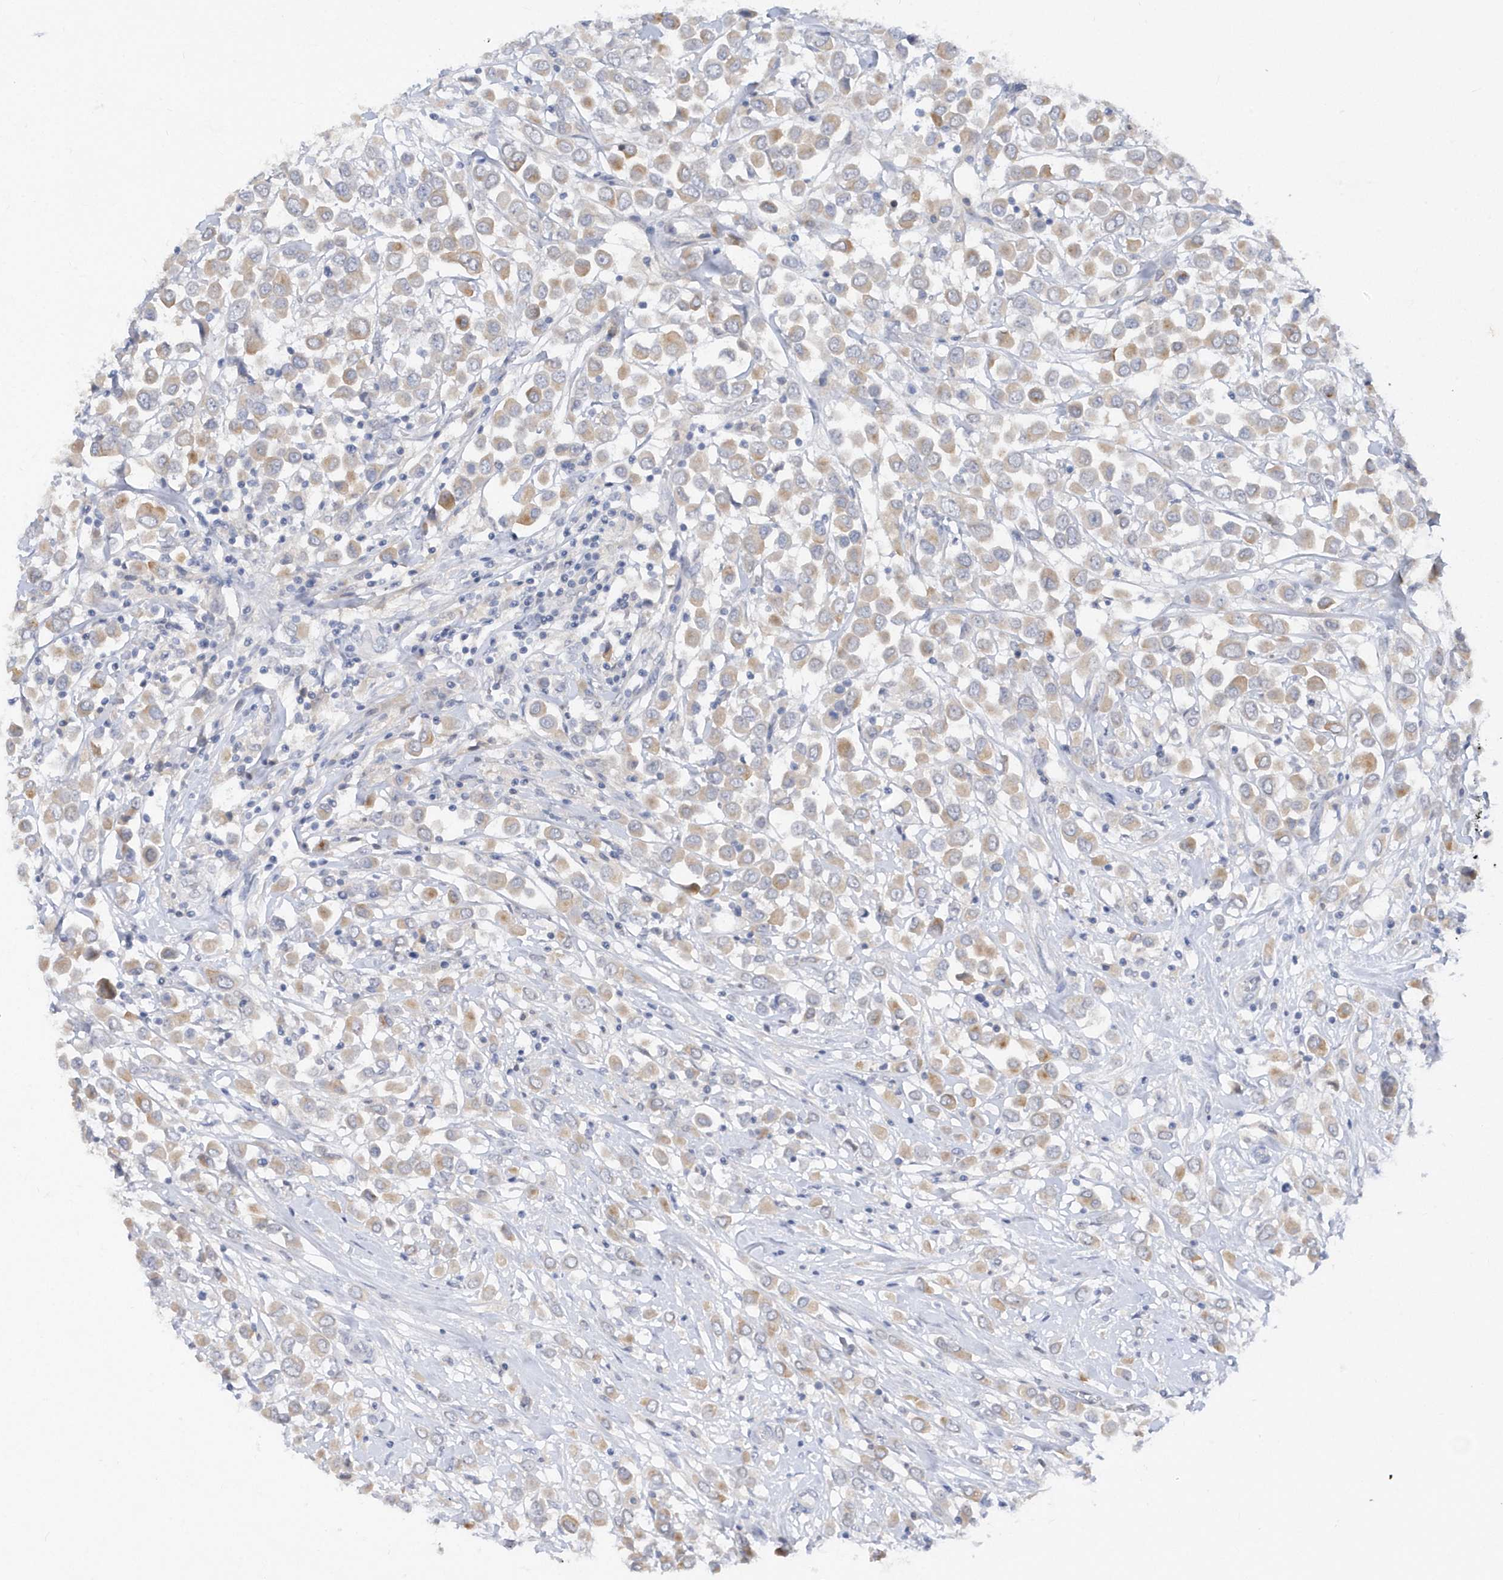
{"staining": {"intensity": "moderate", "quantity": "25%-75%", "location": "cytoplasmic/membranous"}, "tissue": "breast cancer", "cell_type": "Tumor cells", "image_type": "cancer", "snomed": [{"axis": "morphology", "description": "Duct carcinoma"}, {"axis": "topography", "description": "Breast"}], "caption": "Protein expression by immunohistochemistry exhibits moderate cytoplasmic/membranous expression in about 25%-75% of tumor cells in breast intraductal carcinoma. The staining was performed using DAB to visualize the protein expression in brown, while the nuclei were stained in blue with hematoxylin (Magnification: 20x).", "gene": "RPE", "patient": {"sex": "female", "age": 61}}